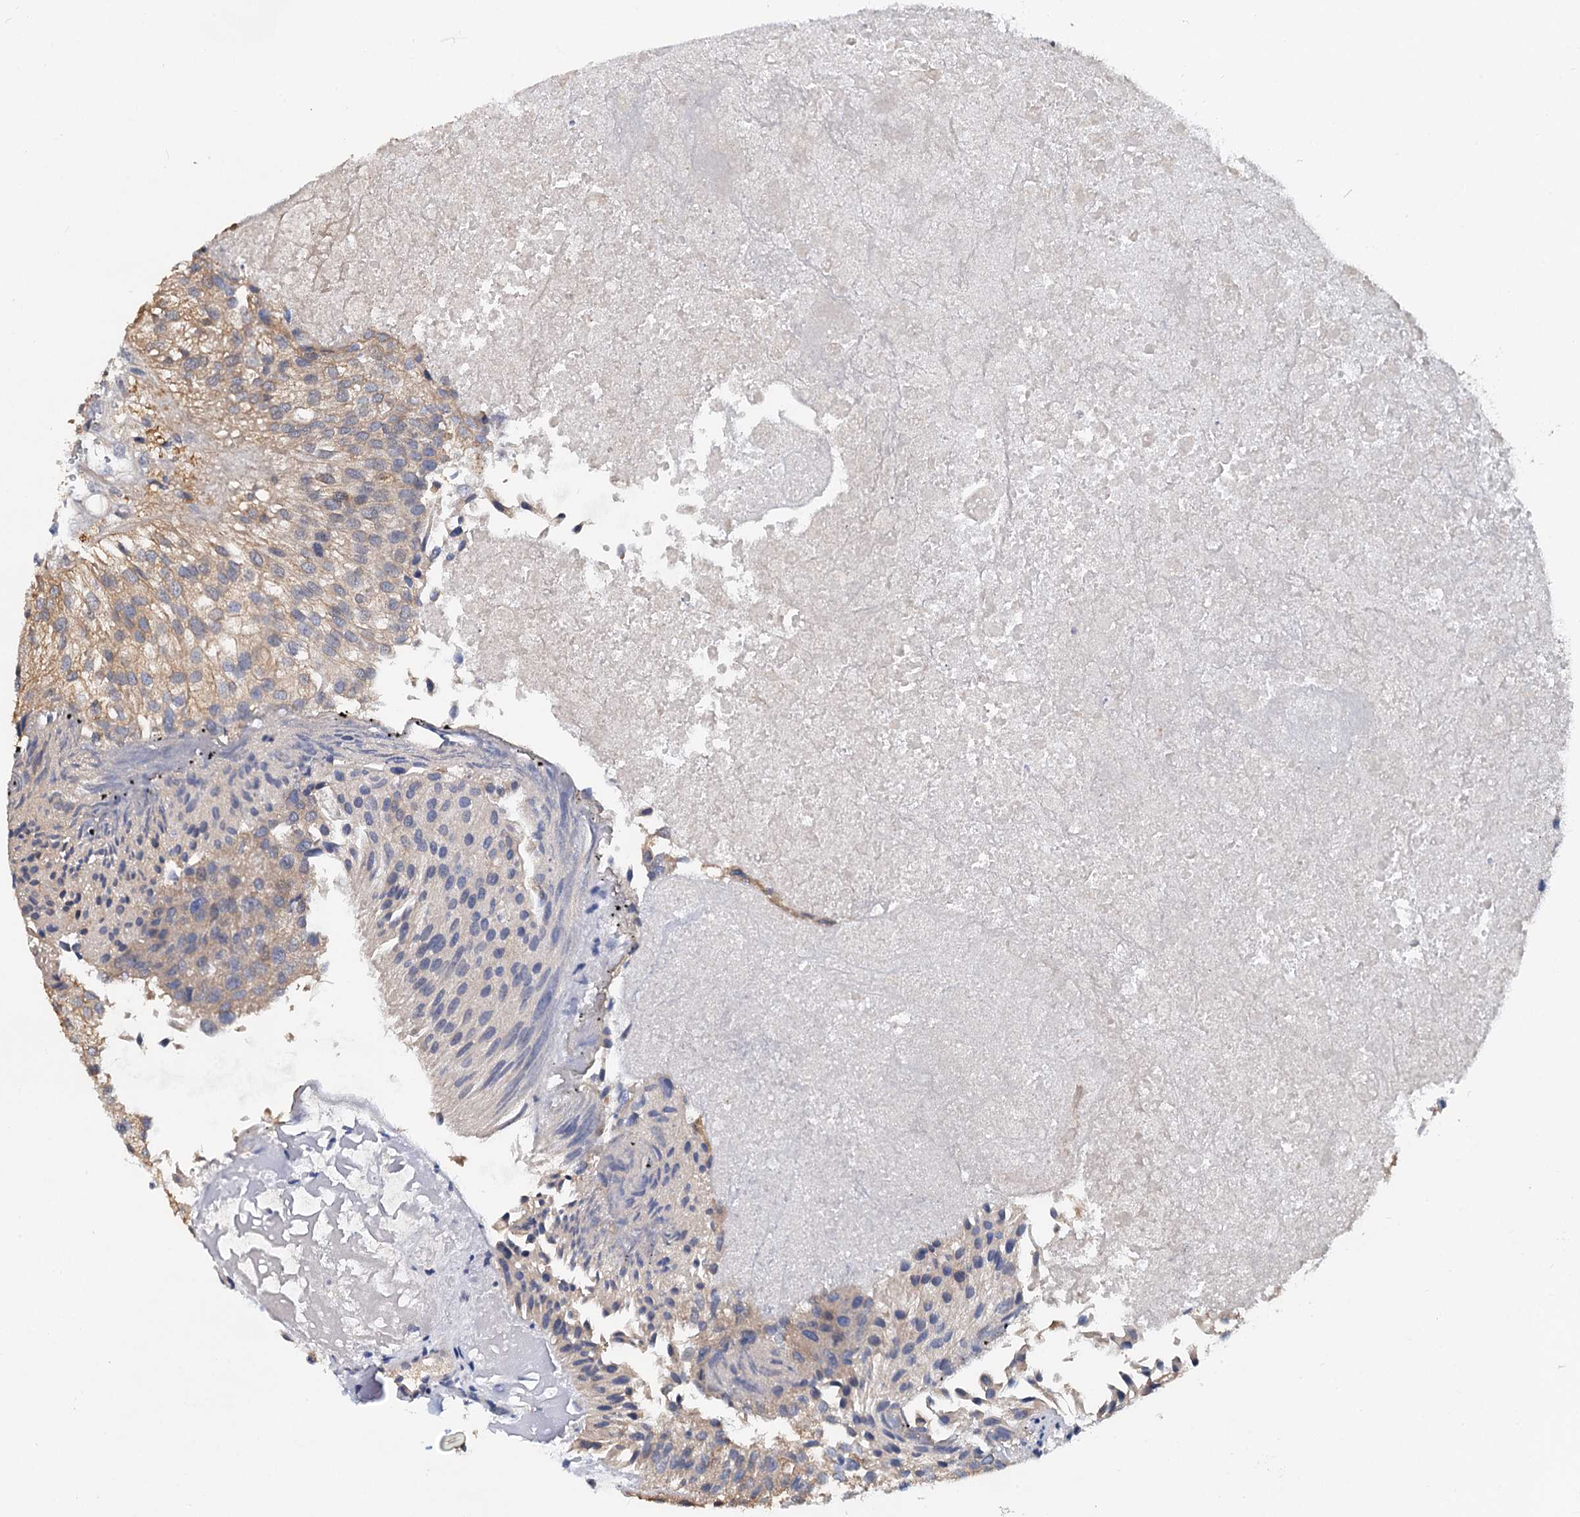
{"staining": {"intensity": "moderate", "quantity": "<25%", "location": "cytoplasmic/membranous"}, "tissue": "urothelial cancer", "cell_type": "Tumor cells", "image_type": "cancer", "snomed": [{"axis": "morphology", "description": "Urothelial carcinoma, Low grade"}, {"axis": "topography", "description": "Urinary bladder"}], "caption": "Low-grade urothelial carcinoma tissue displays moderate cytoplasmic/membranous staining in approximately <25% of tumor cells The protein is shown in brown color, while the nuclei are stained blue.", "gene": "SNX15", "patient": {"sex": "female", "age": 89}}